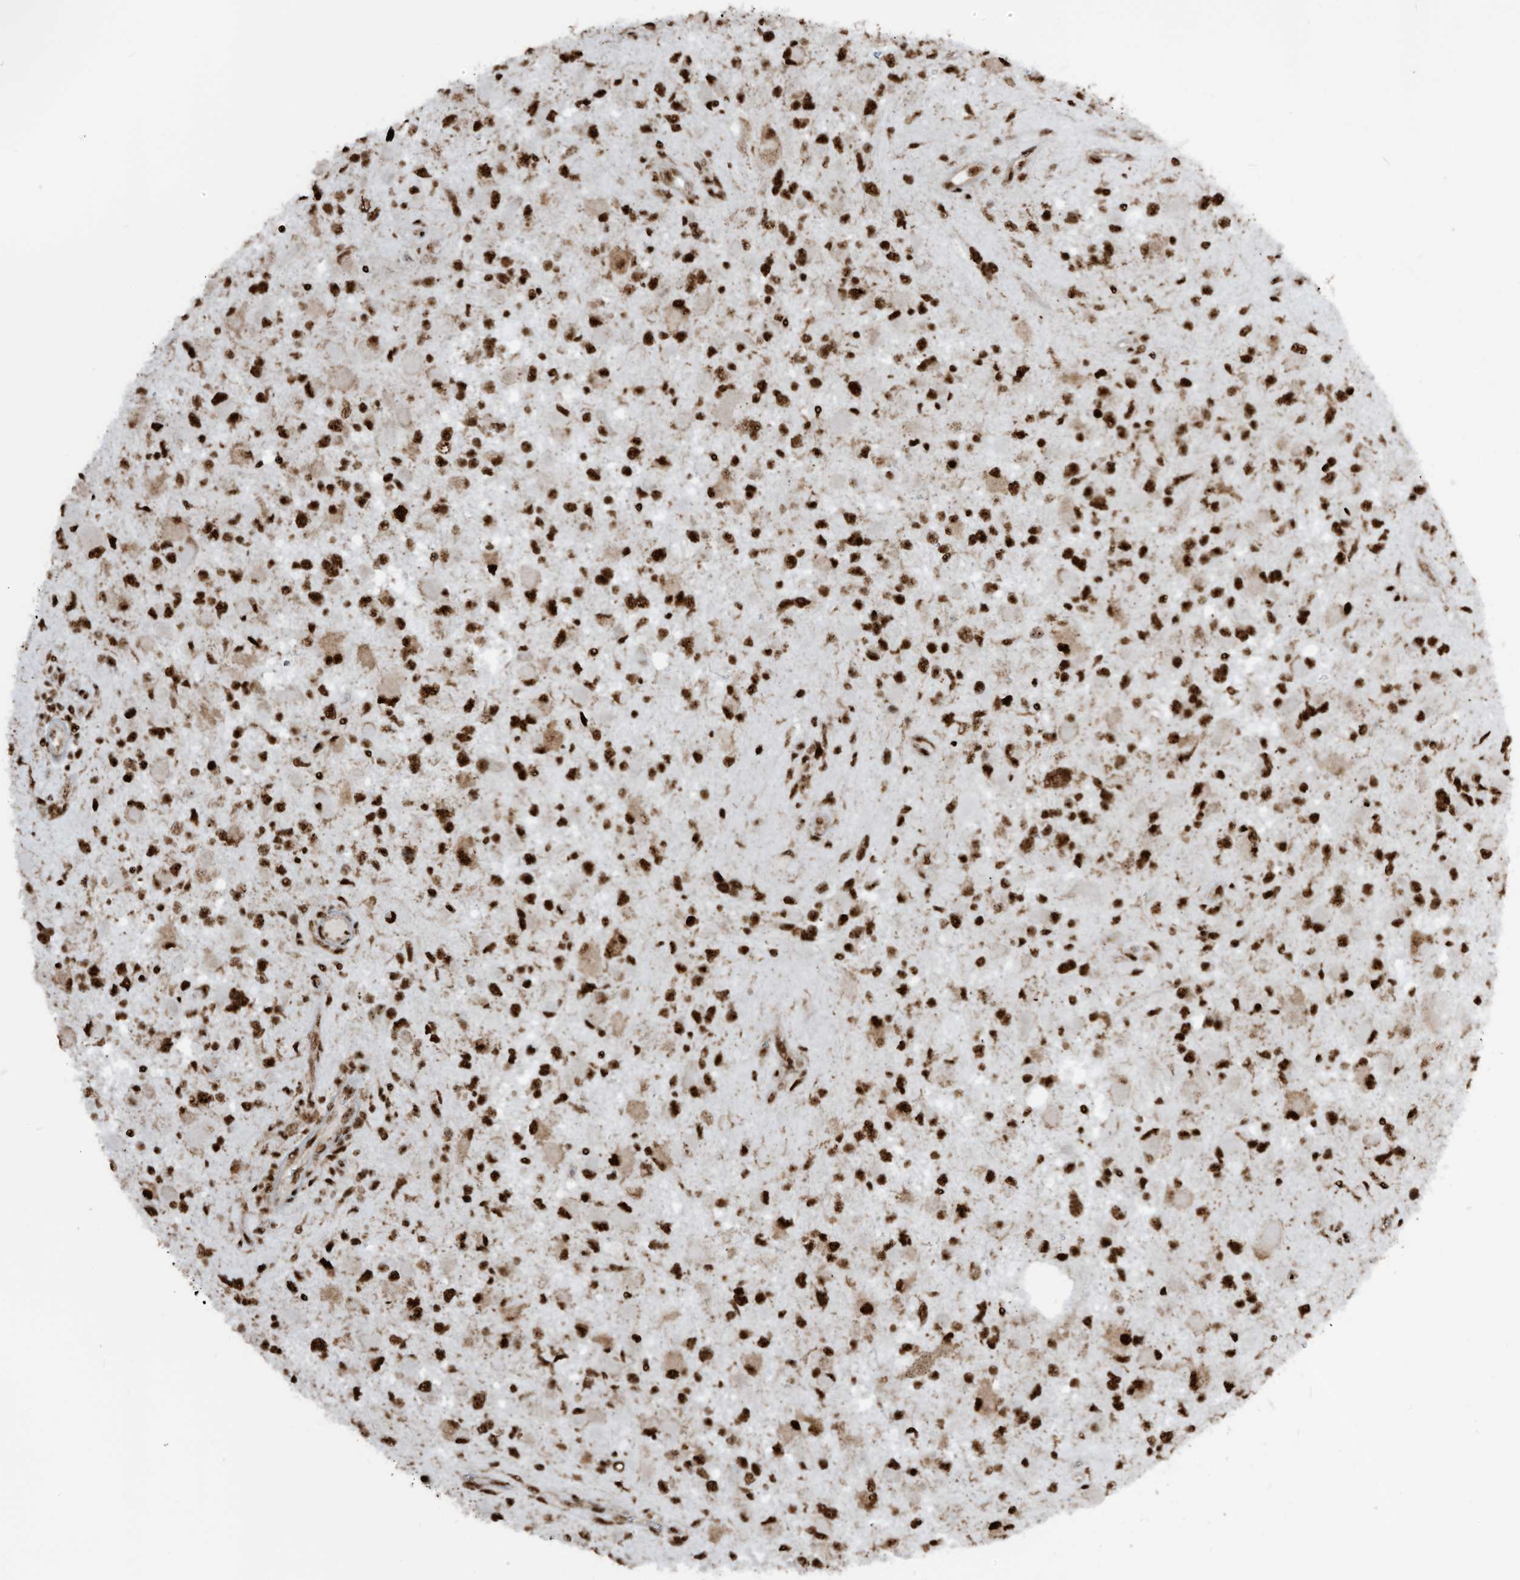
{"staining": {"intensity": "strong", "quantity": ">75%", "location": "nuclear"}, "tissue": "glioma", "cell_type": "Tumor cells", "image_type": "cancer", "snomed": [{"axis": "morphology", "description": "Glioma, malignant, High grade"}, {"axis": "topography", "description": "Brain"}], "caption": "The image reveals staining of malignant glioma (high-grade), revealing strong nuclear protein positivity (brown color) within tumor cells.", "gene": "LBH", "patient": {"sex": "male", "age": 53}}